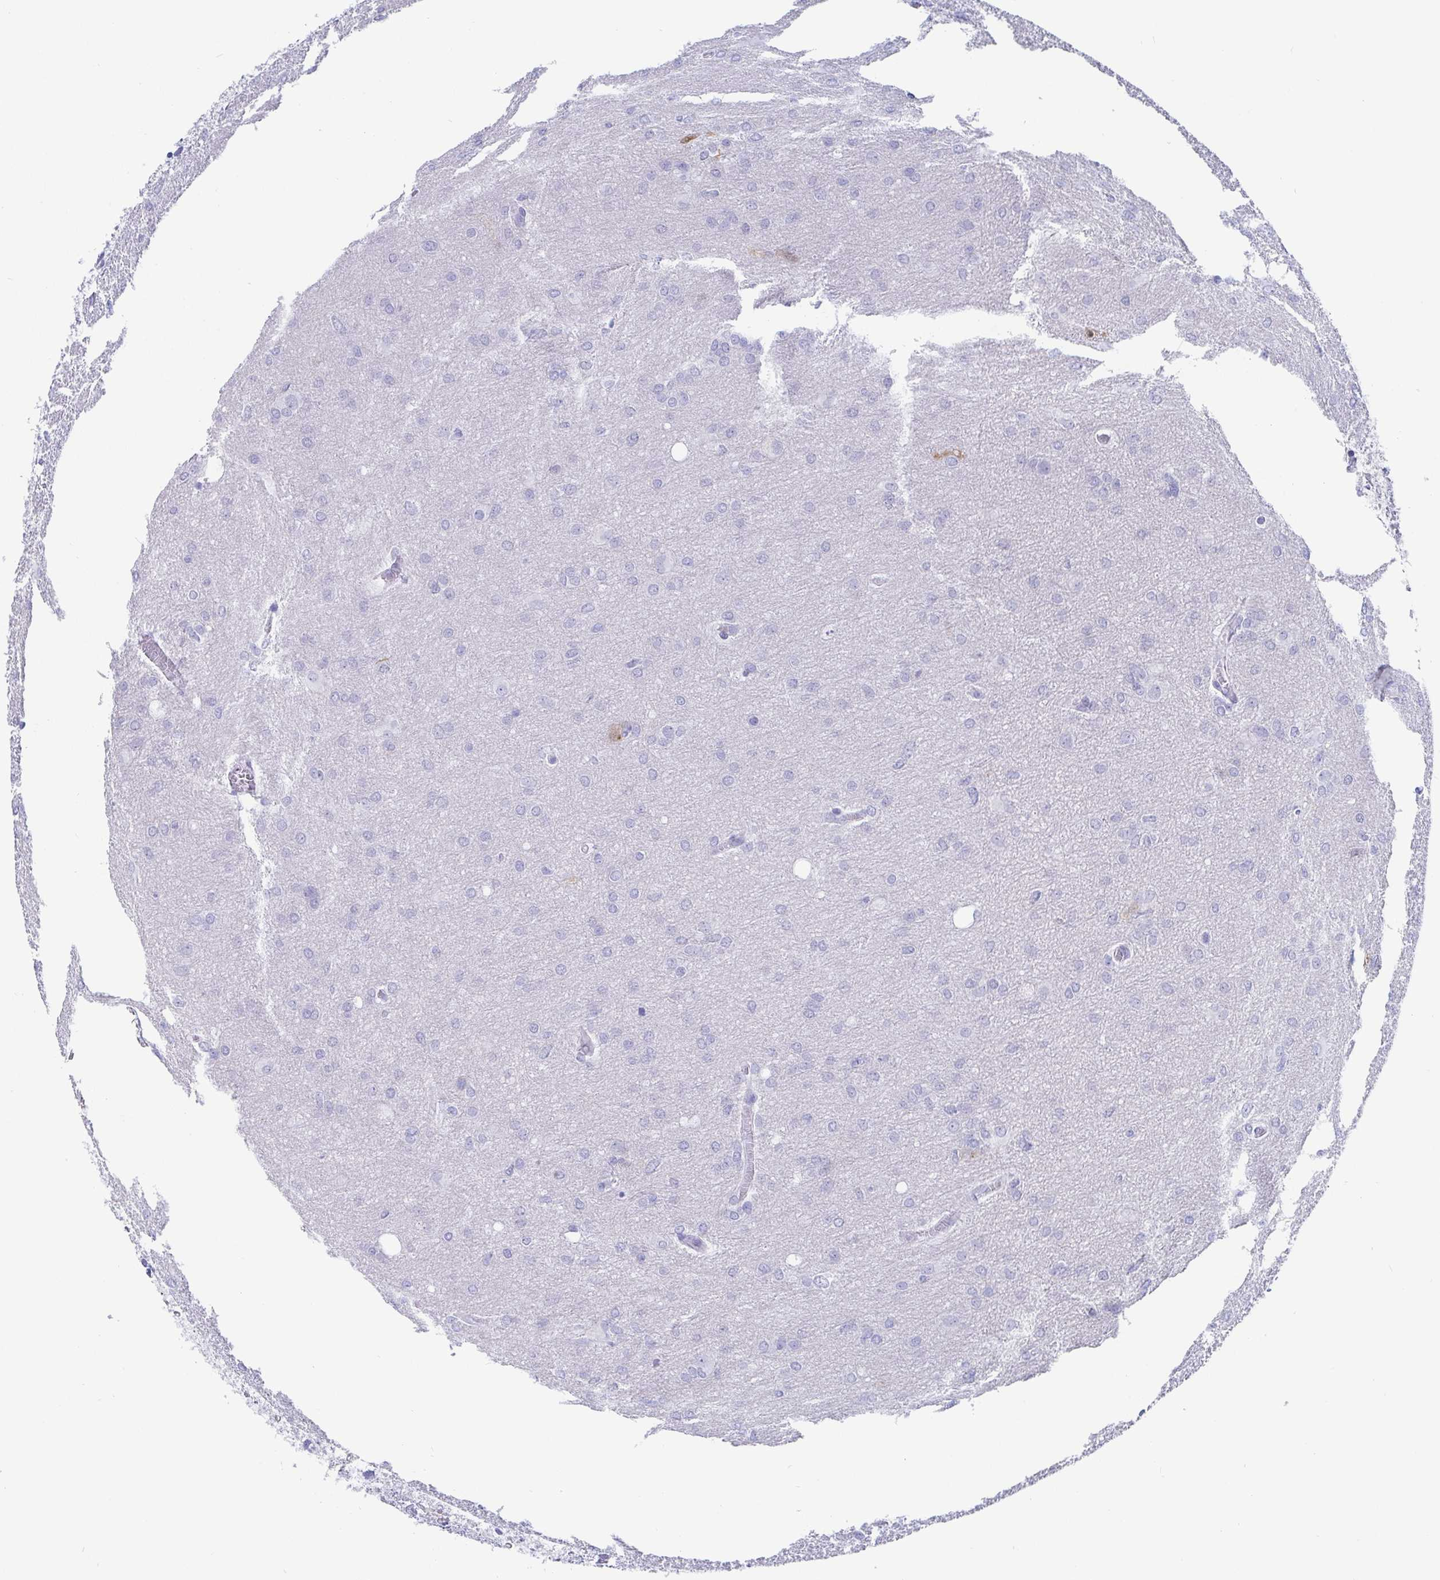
{"staining": {"intensity": "negative", "quantity": "none", "location": "none"}, "tissue": "glioma", "cell_type": "Tumor cells", "image_type": "cancer", "snomed": [{"axis": "morphology", "description": "Glioma, malignant, High grade"}, {"axis": "topography", "description": "Brain"}], "caption": "This is a micrograph of IHC staining of high-grade glioma (malignant), which shows no positivity in tumor cells.", "gene": "SCGN", "patient": {"sex": "male", "age": 53}}